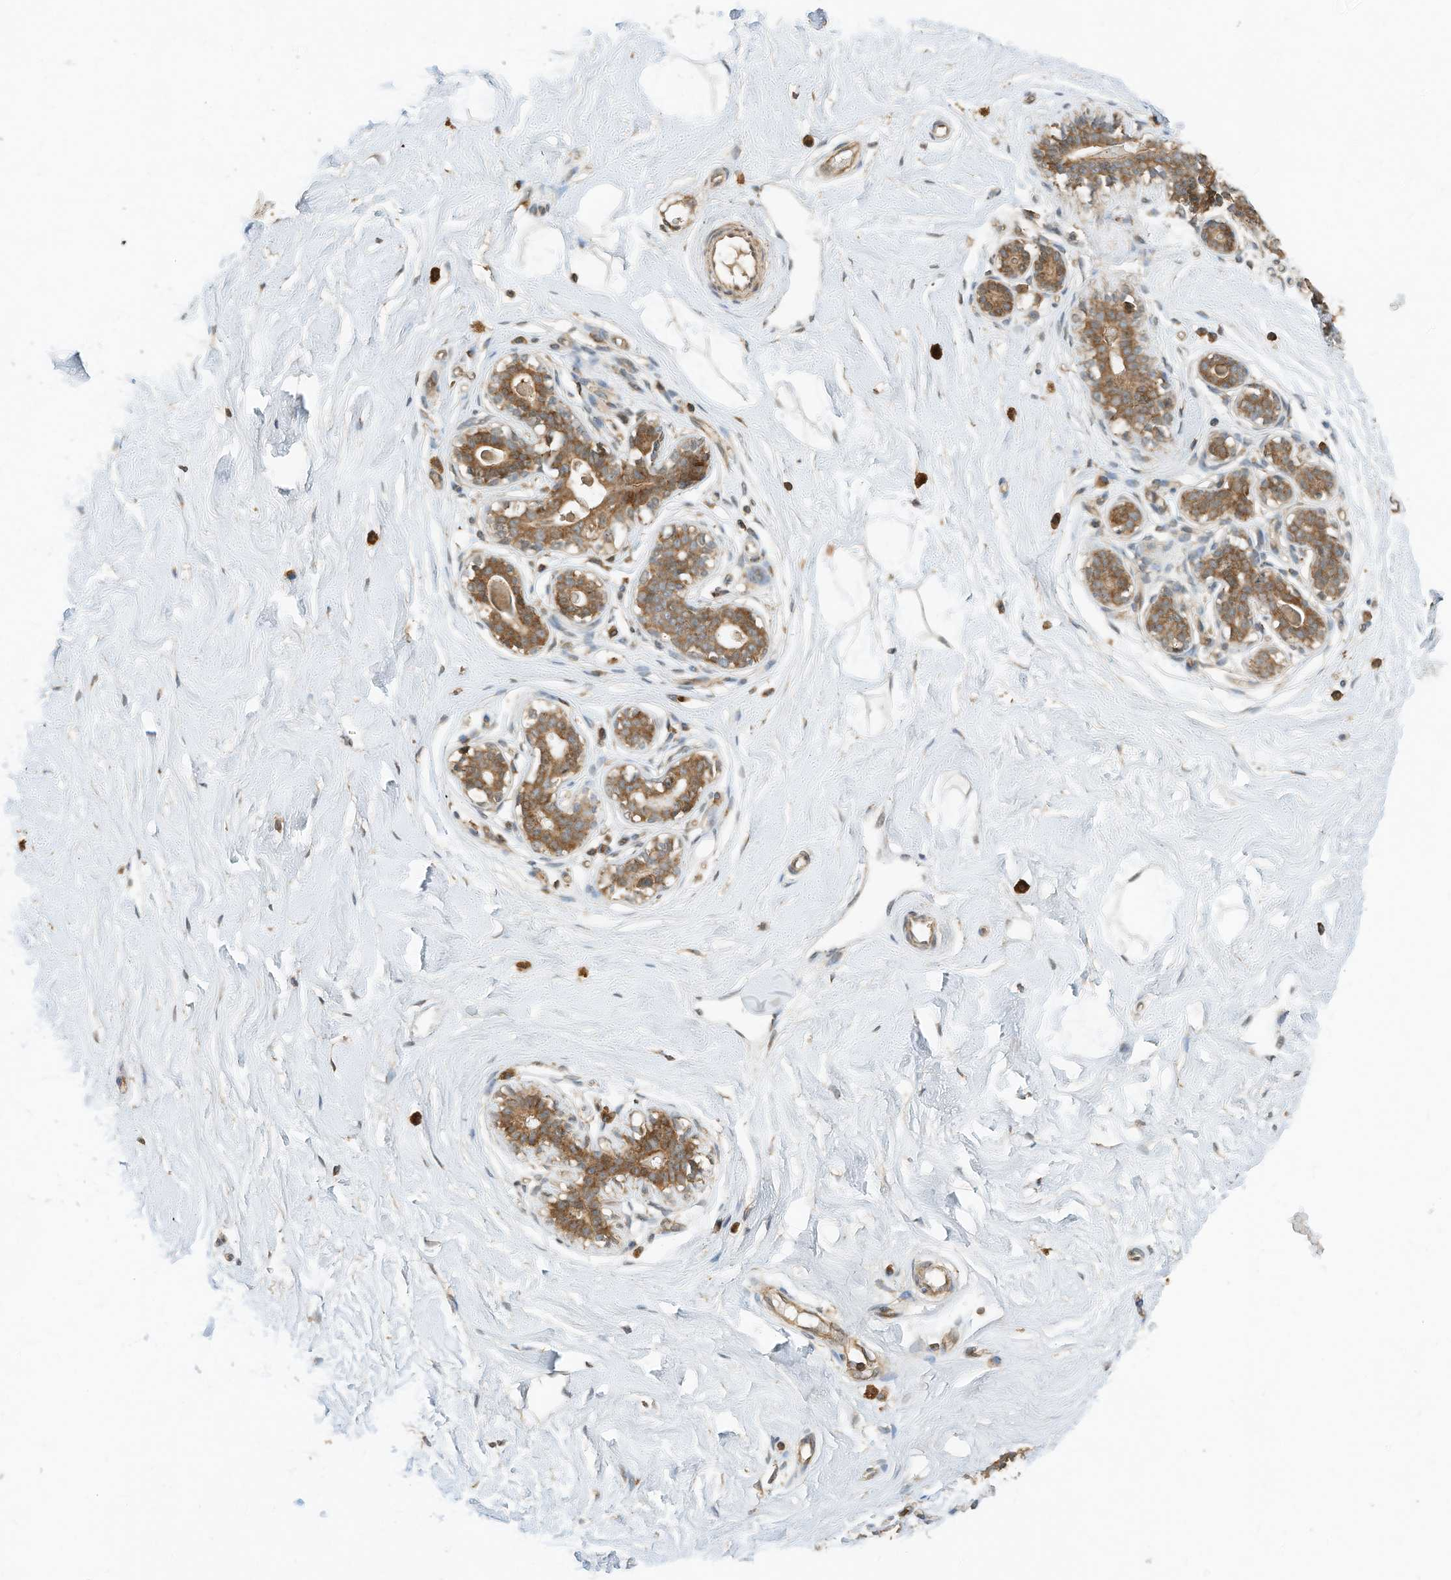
{"staining": {"intensity": "moderate", "quantity": "25%-75%", "location": "cytoplasmic/membranous"}, "tissue": "breast", "cell_type": "Adipocytes", "image_type": "normal", "snomed": [{"axis": "morphology", "description": "Normal tissue, NOS"}, {"axis": "morphology", "description": "Adenoma, NOS"}, {"axis": "topography", "description": "Breast"}], "caption": "Immunohistochemistry of unremarkable human breast shows medium levels of moderate cytoplasmic/membranous positivity in about 25%-75% of adipocytes.", "gene": "CPAMD8", "patient": {"sex": "female", "age": 23}}